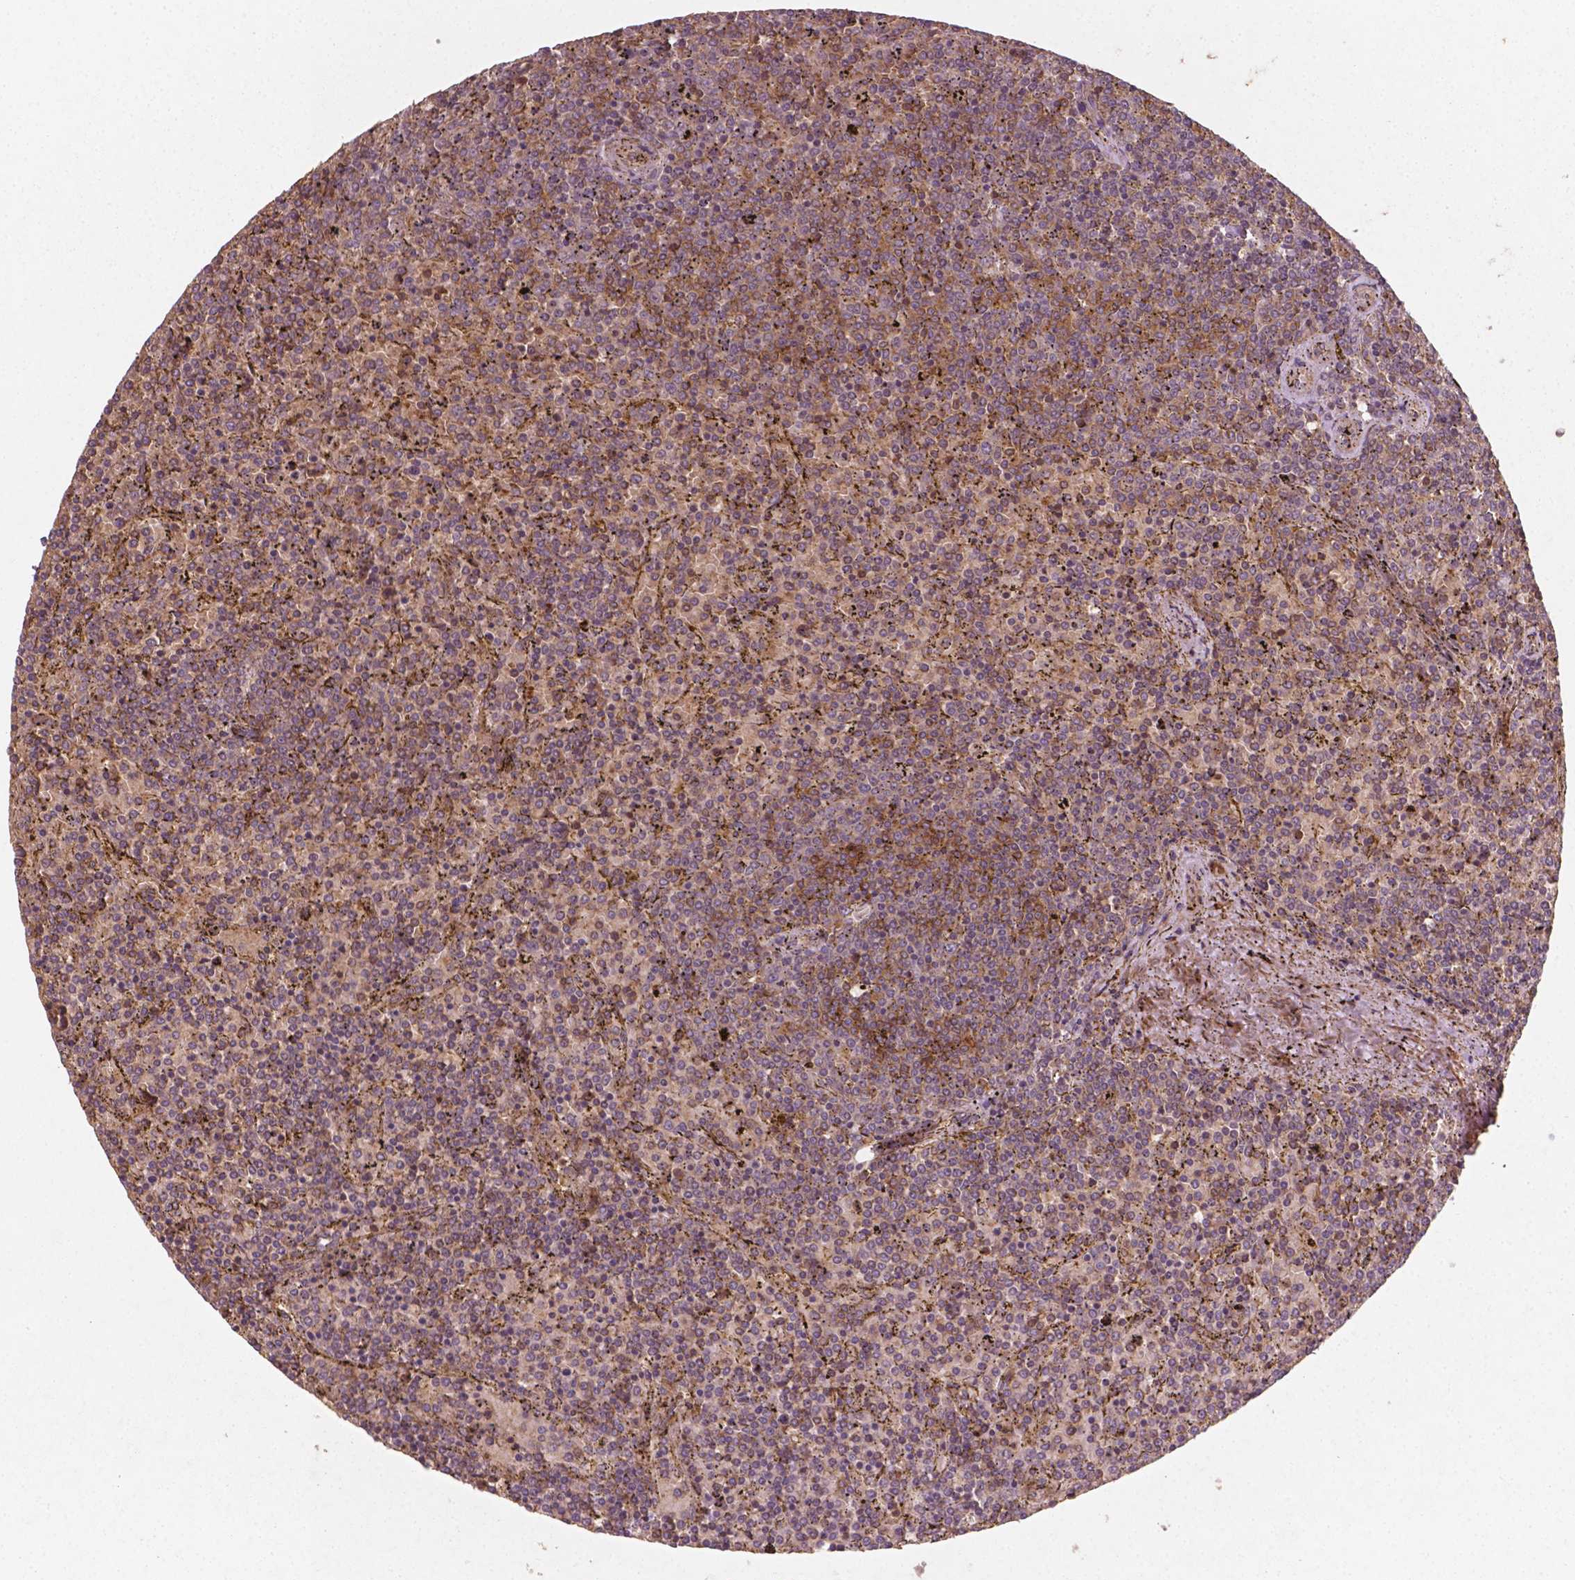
{"staining": {"intensity": "moderate", "quantity": "25%-75%", "location": "cytoplasmic/membranous"}, "tissue": "lymphoma", "cell_type": "Tumor cells", "image_type": "cancer", "snomed": [{"axis": "morphology", "description": "Malignant lymphoma, non-Hodgkin's type, Low grade"}, {"axis": "topography", "description": "Spleen"}], "caption": "Lymphoma stained with a brown dye shows moderate cytoplasmic/membranous positive expression in approximately 25%-75% of tumor cells.", "gene": "CYFIP2", "patient": {"sex": "female", "age": 77}}